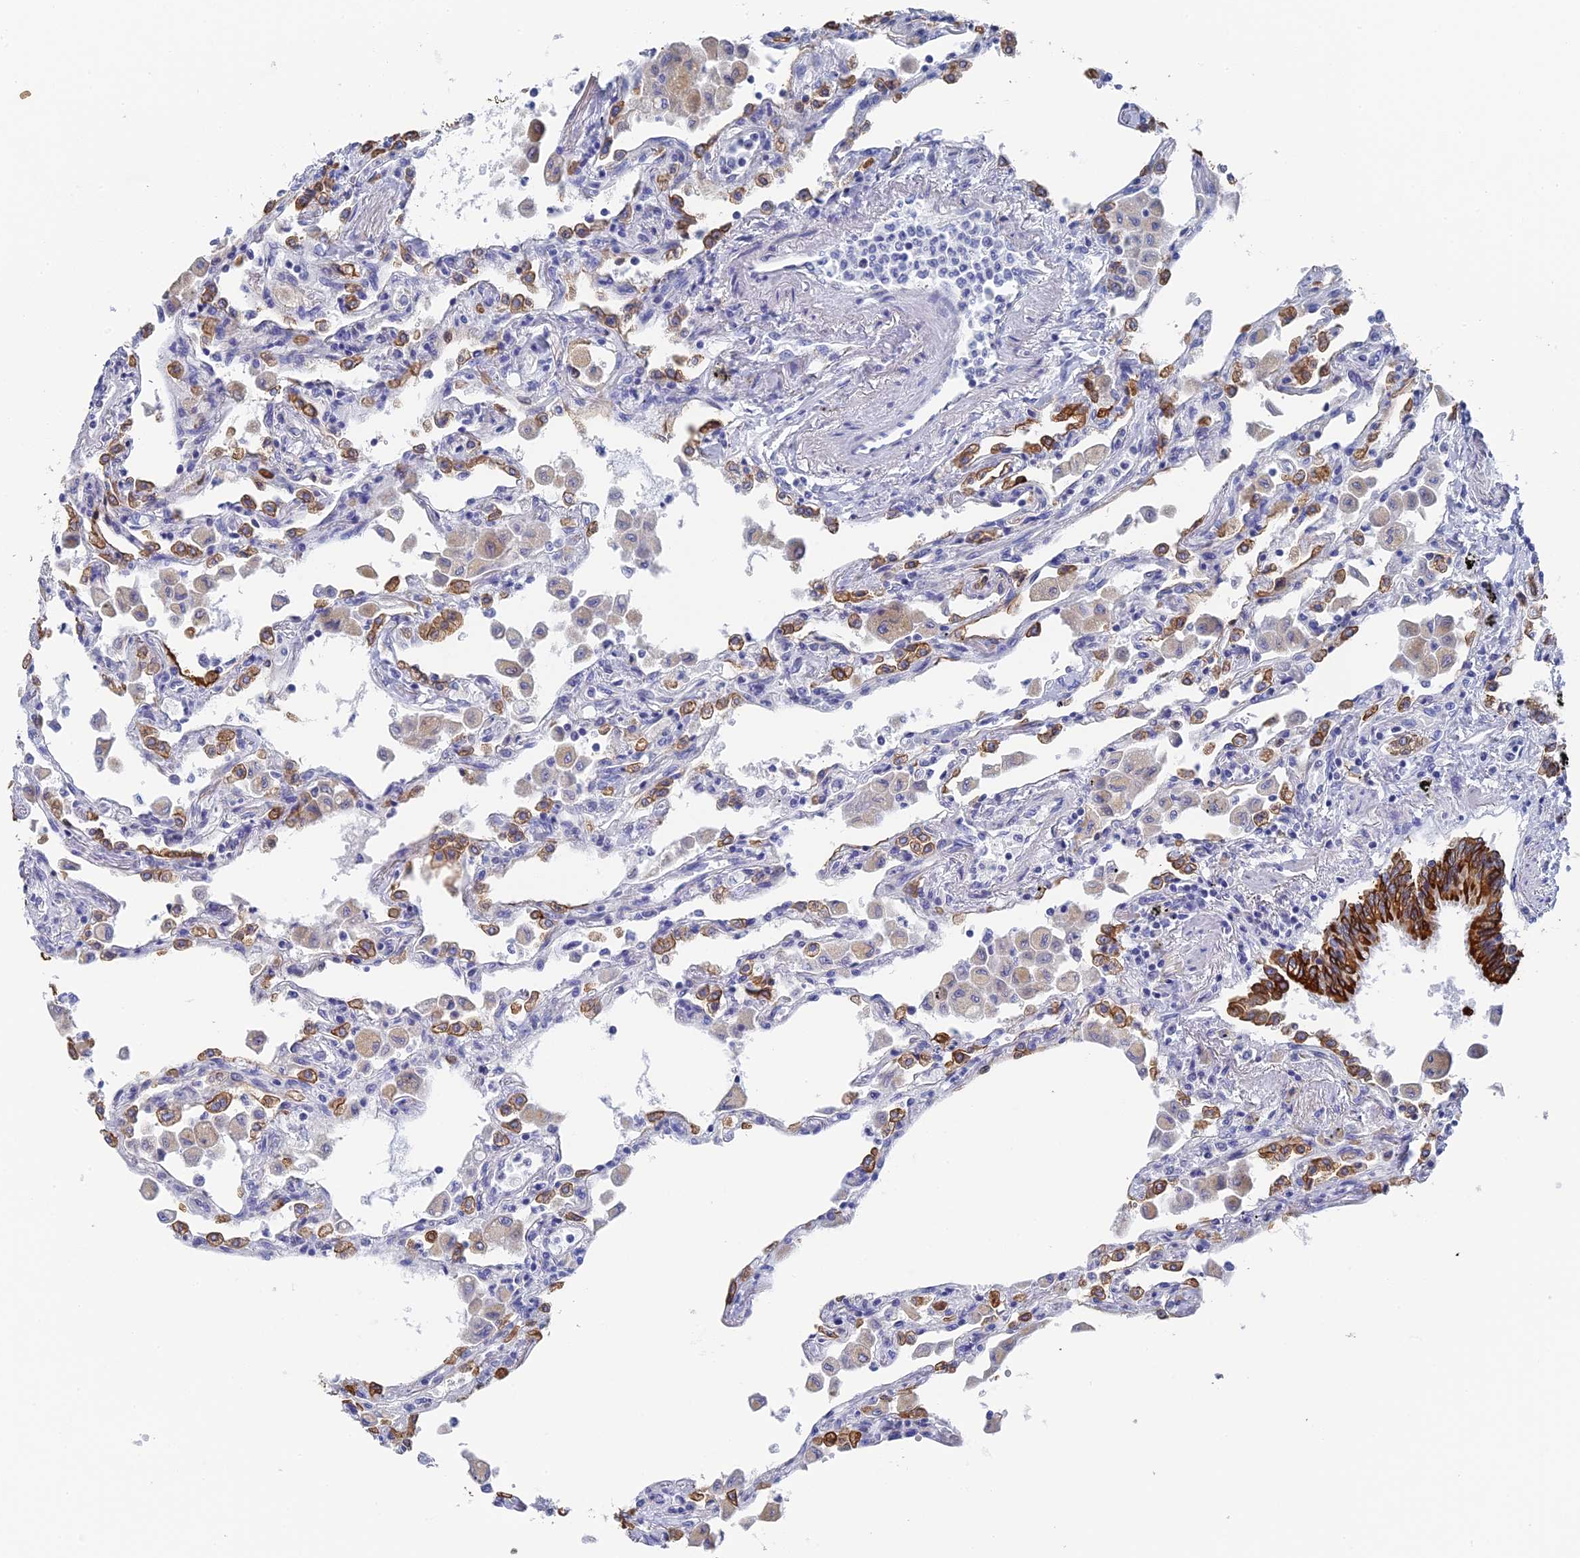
{"staining": {"intensity": "moderate", "quantity": "<25%", "location": "cytoplasmic/membranous"}, "tissue": "lung", "cell_type": "Alveolar cells", "image_type": "normal", "snomed": [{"axis": "morphology", "description": "Normal tissue, NOS"}, {"axis": "topography", "description": "Bronchus"}, {"axis": "topography", "description": "Lung"}], "caption": "Immunohistochemical staining of benign human lung shows moderate cytoplasmic/membranous protein expression in approximately <25% of alveolar cells.", "gene": "SRFBP1", "patient": {"sex": "female", "age": 49}}